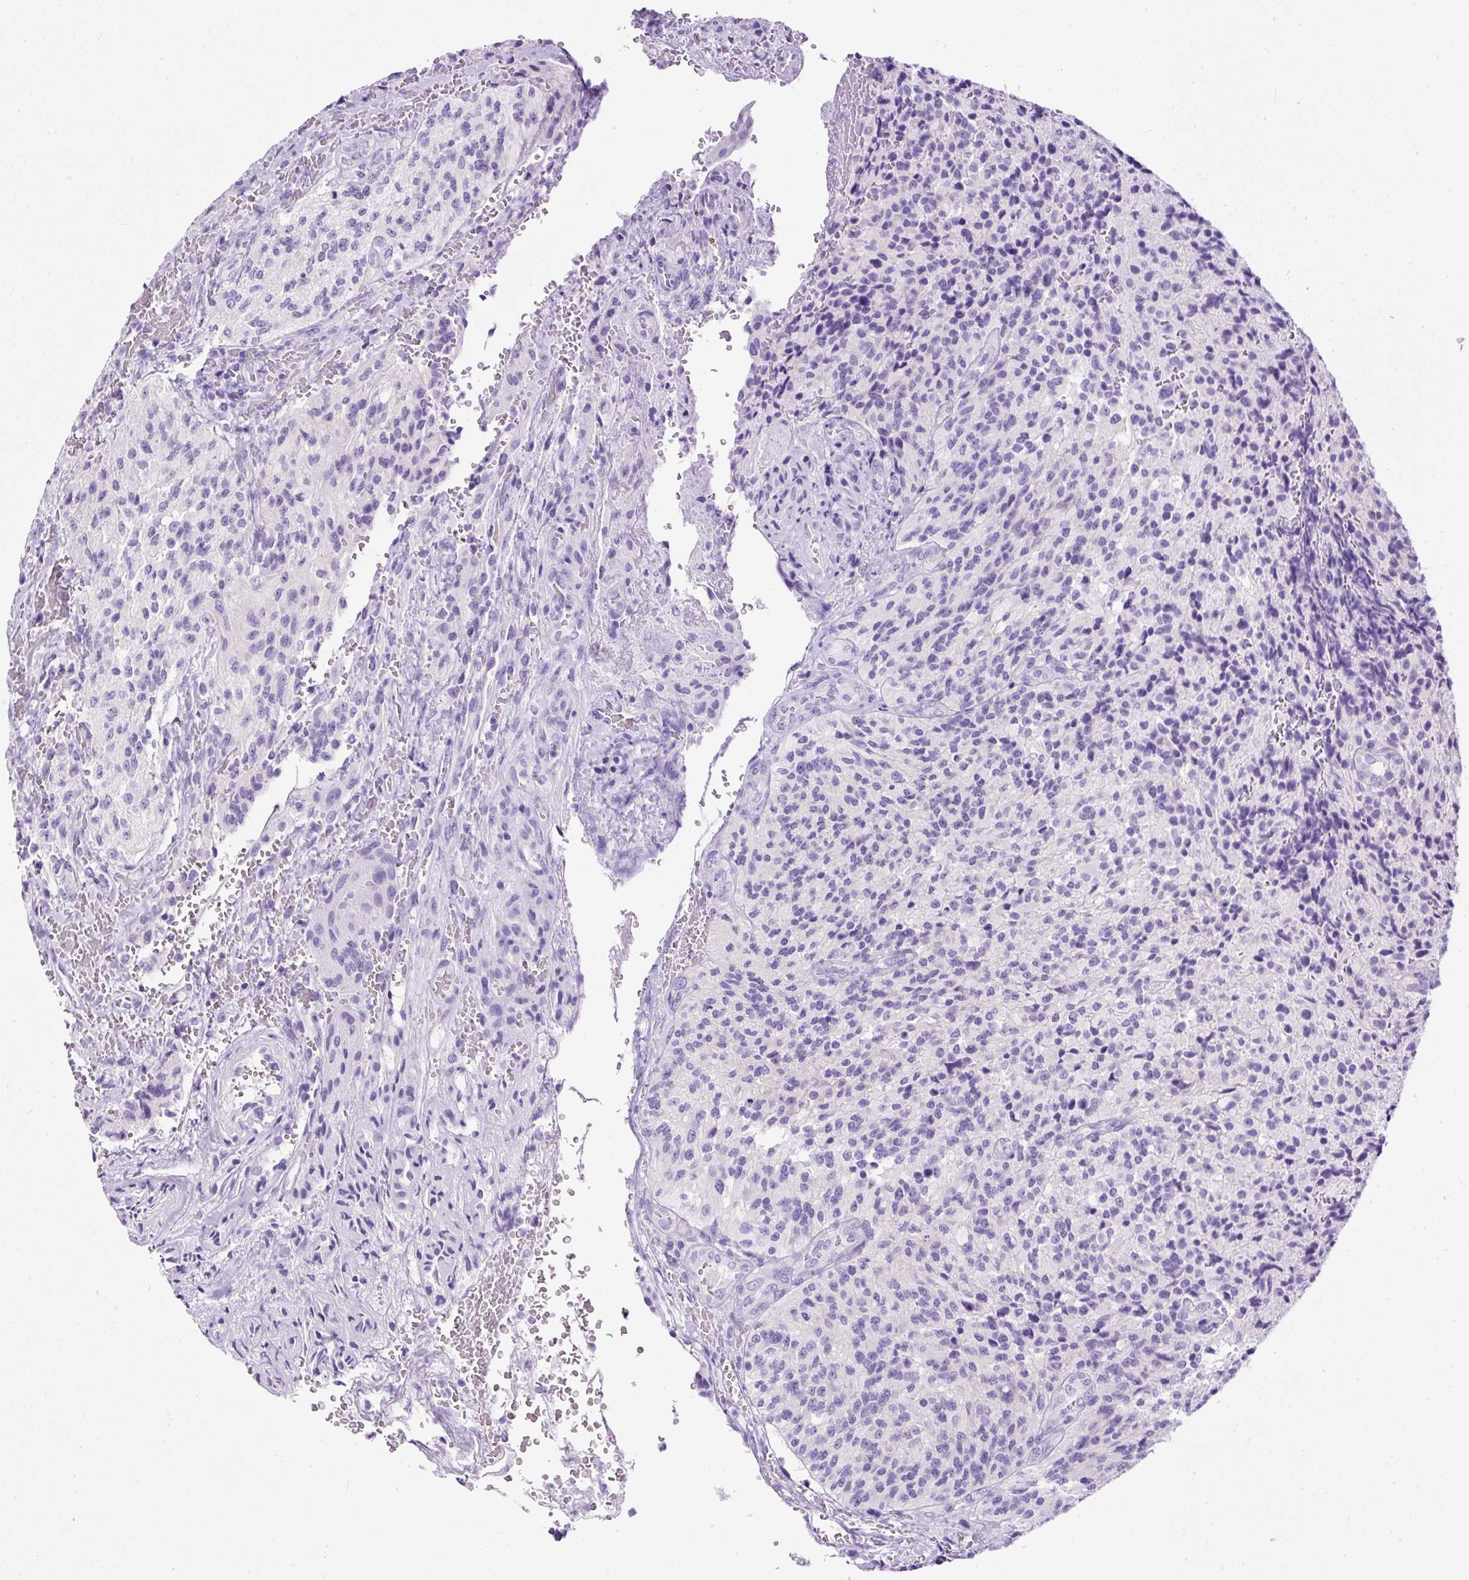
{"staining": {"intensity": "negative", "quantity": "none", "location": "none"}, "tissue": "glioma", "cell_type": "Tumor cells", "image_type": "cancer", "snomed": [{"axis": "morphology", "description": "Normal tissue, NOS"}, {"axis": "morphology", "description": "Glioma, malignant, High grade"}, {"axis": "topography", "description": "Cerebral cortex"}], "caption": "Immunohistochemical staining of human glioma displays no significant staining in tumor cells. (DAB (3,3'-diaminobenzidine) immunohistochemistry (IHC) visualized using brightfield microscopy, high magnification).", "gene": "STOX2", "patient": {"sex": "male", "age": 56}}